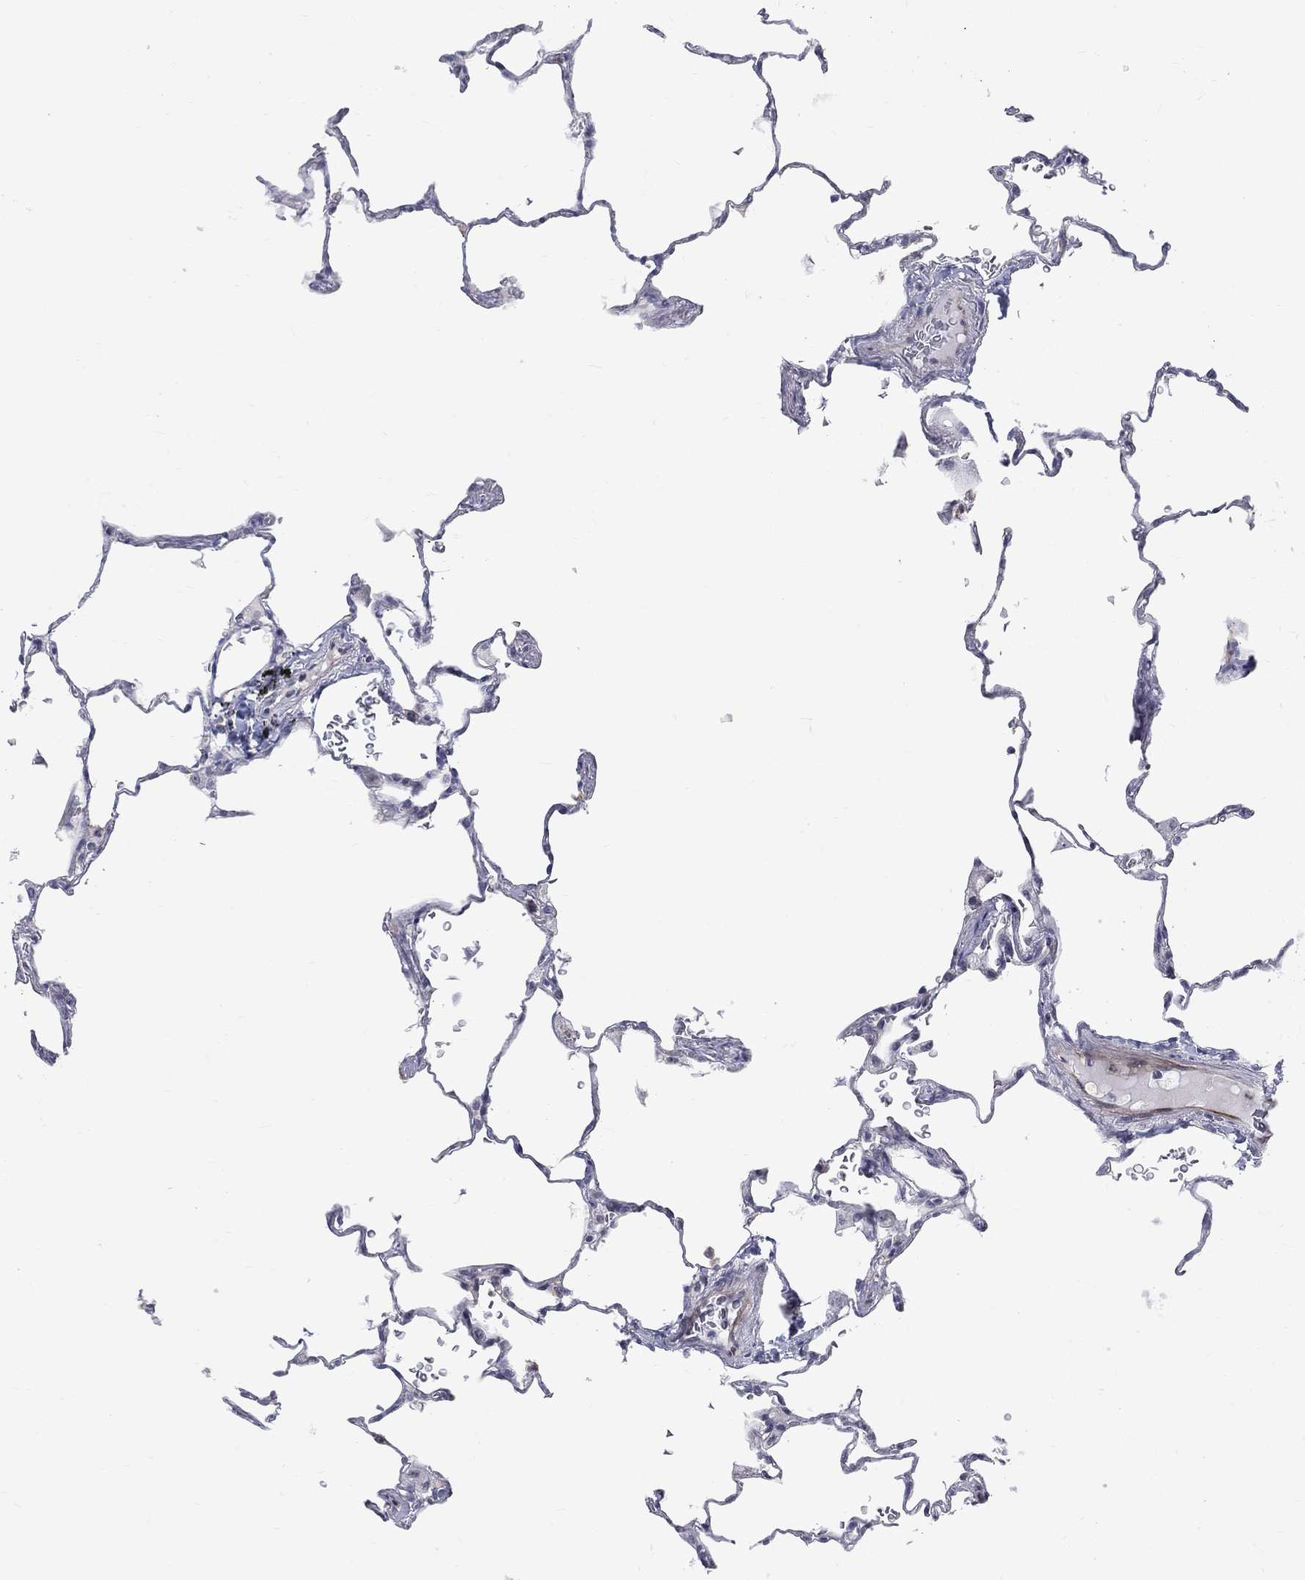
{"staining": {"intensity": "negative", "quantity": "none", "location": "none"}, "tissue": "lung", "cell_type": "Alveolar cells", "image_type": "normal", "snomed": [{"axis": "morphology", "description": "Normal tissue, NOS"}, {"axis": "morphology", "description": "Adenocarcinoma, metastatic, NOS"}, {"axis": "topography", "description": "Lung"}], "caption": "A high-resolution histopathology image shows immunohistochemistry staining of normal lung, which exhibits no significant positivity in alveolar cells.", "gene": "CD22", "patient": {"sex": "male", "age": 45}}